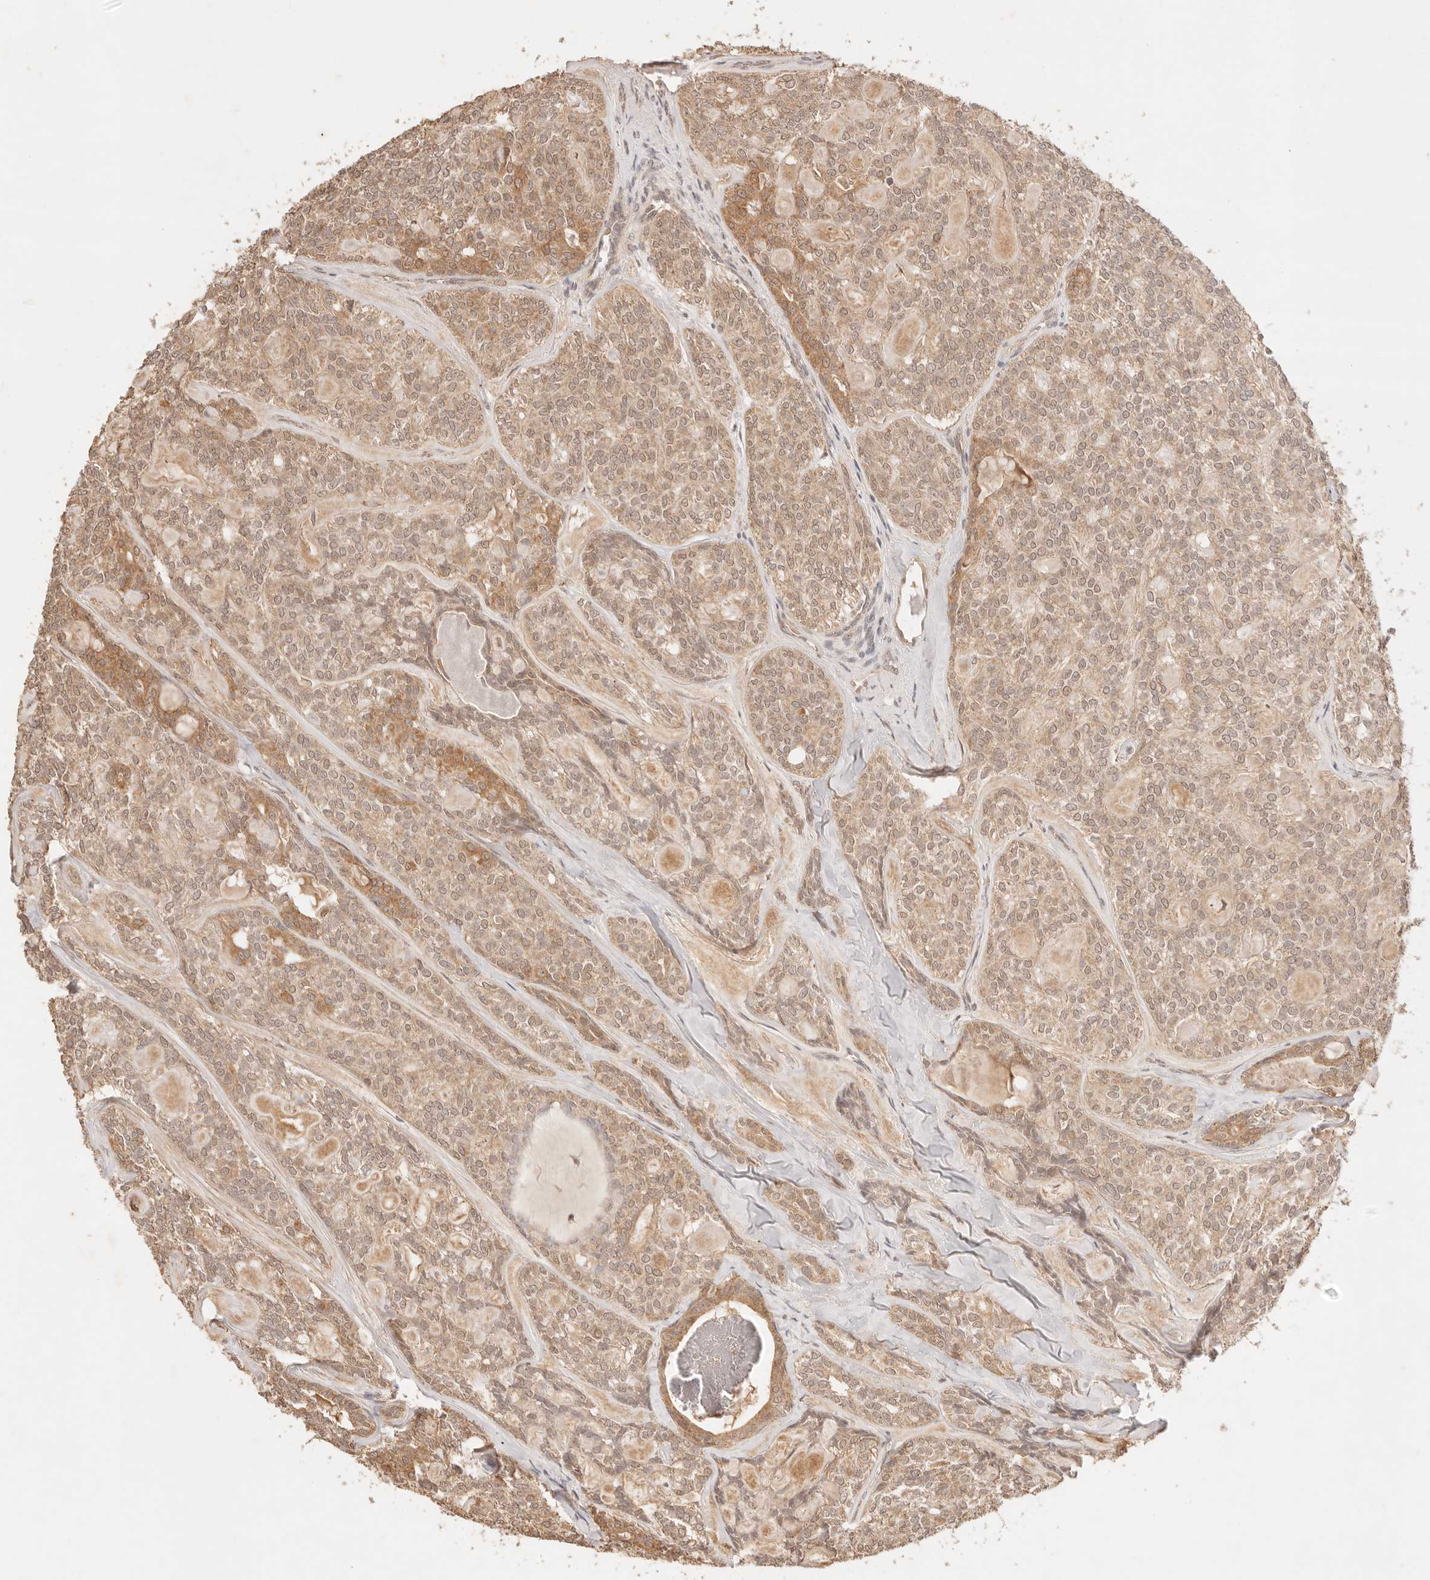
{"staining": {"intensity": "moderate", "quantity": ">75%", "location": "cytoplasmic/membranous,nuclear"}, "tissue": "head and neck cancer", "cell_type": "Tumor cells", "image_type": "cancer", "snomed": [{"axis": "morphology", "description": "Adenocarcinoma, NOS"}, {"axis": "topography", "description": "Head-Neck"}], "caption": "Immunohistochemistry (IHC) (DAB (3,3'-diaminobenzidine)) staining of head and neck cancer (adenocarcinoma) displays moderate cytoplasmic/membranous and nuclear protein positivity in approximately >75% of tumor cells.", "gene": "TRIM11", "patient": {"sex": "male", "age": 66}}